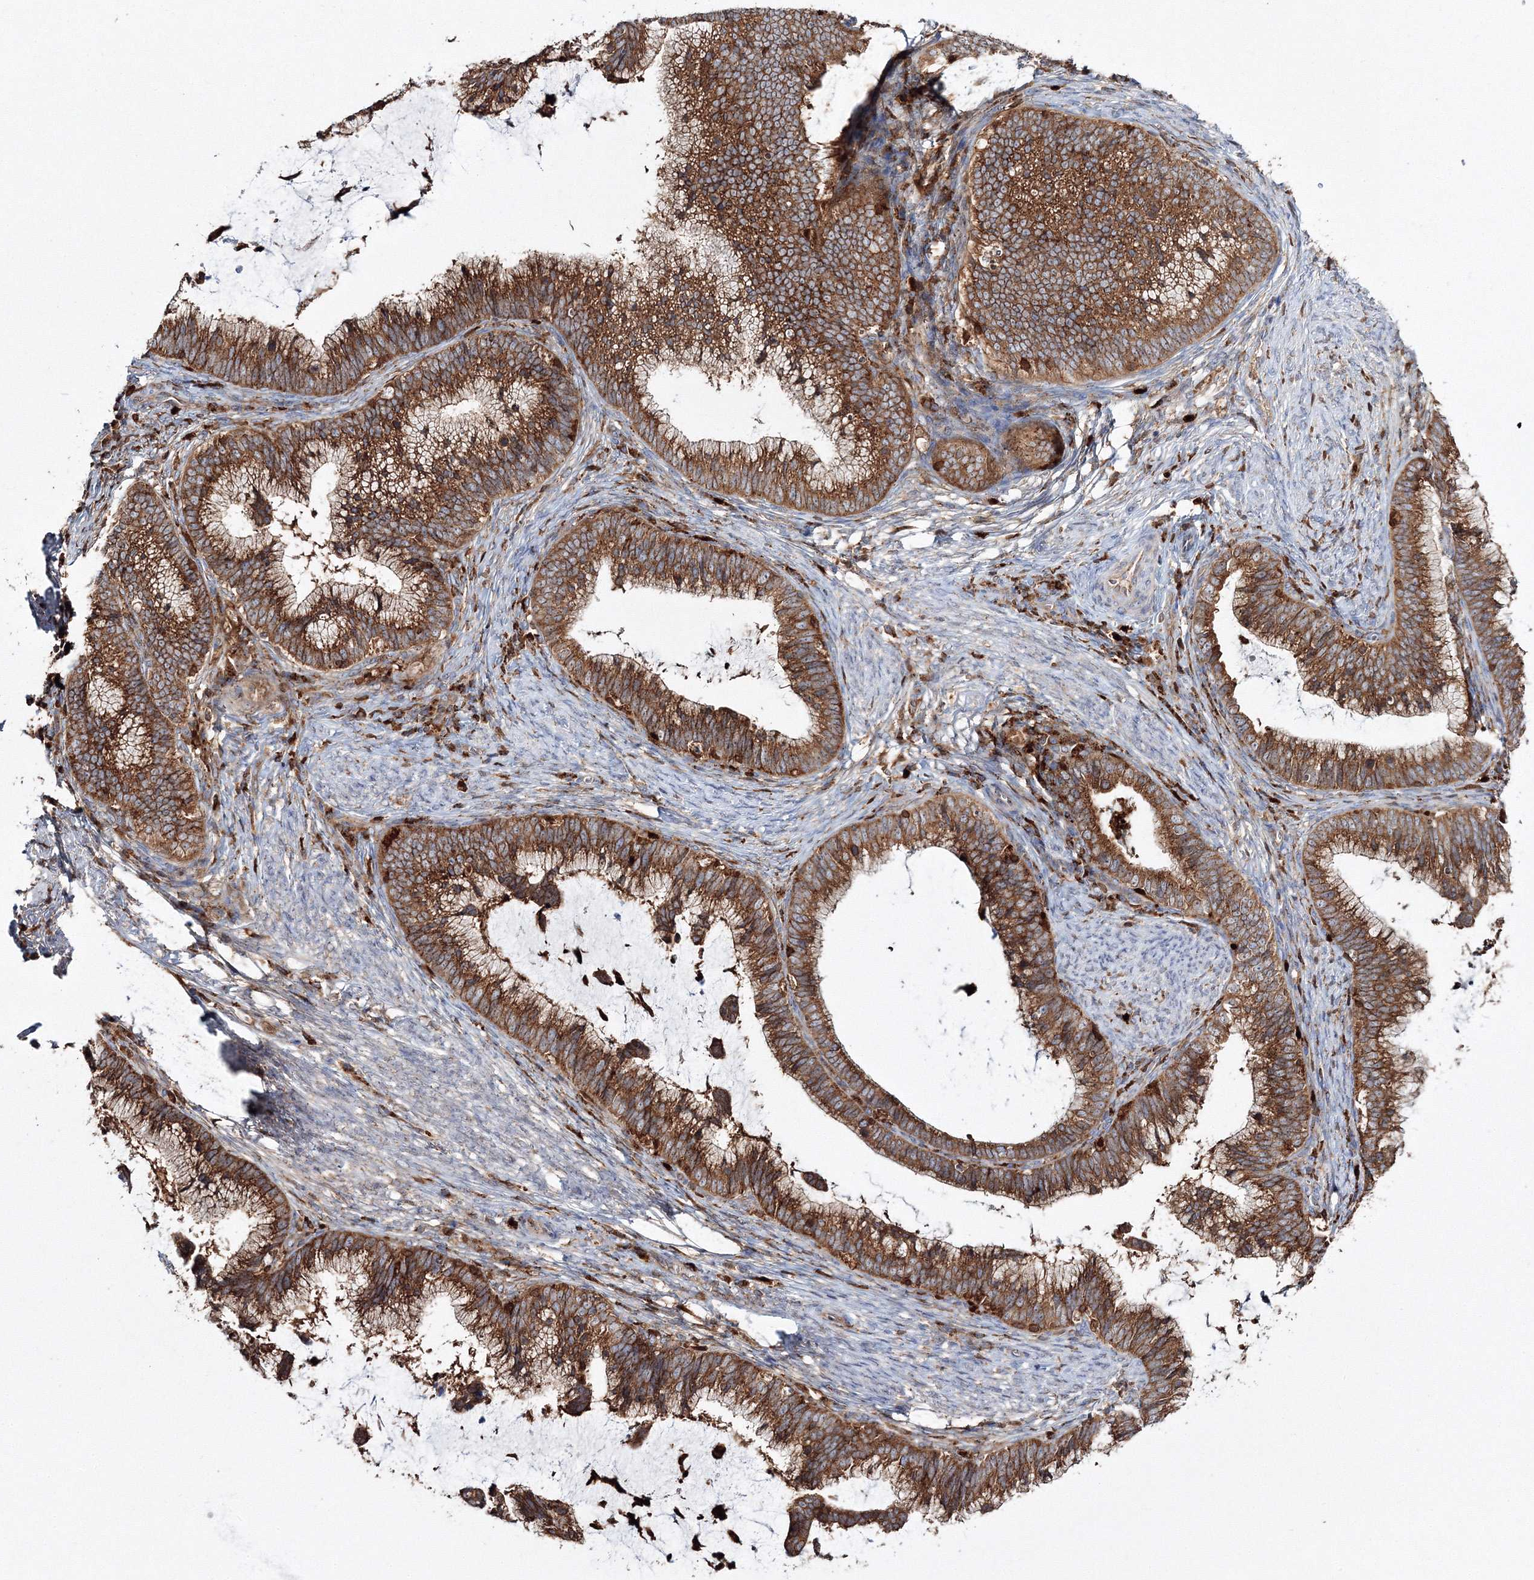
{"staining": {"intensity": "strong", "quantity": ">75%", "location": "cytoplasmic/membranous"}, "tissue": "cervical cancer", "cell_type": "Tumor cells", "image_type": "cancer", "snomed": [{"axis": "morphology", "description": "Adenocarcinoma, NOS"}, {"axis": "topography", "description": "Cervix"}], "caption": "Tumor cells reveal strong cytoplasmic/membranous staining in approximately >75% of cells in cervical cancer (adenocarcinoma).", "gene": "ARCN1", "patient": {"sex": "female", "age": 36}}